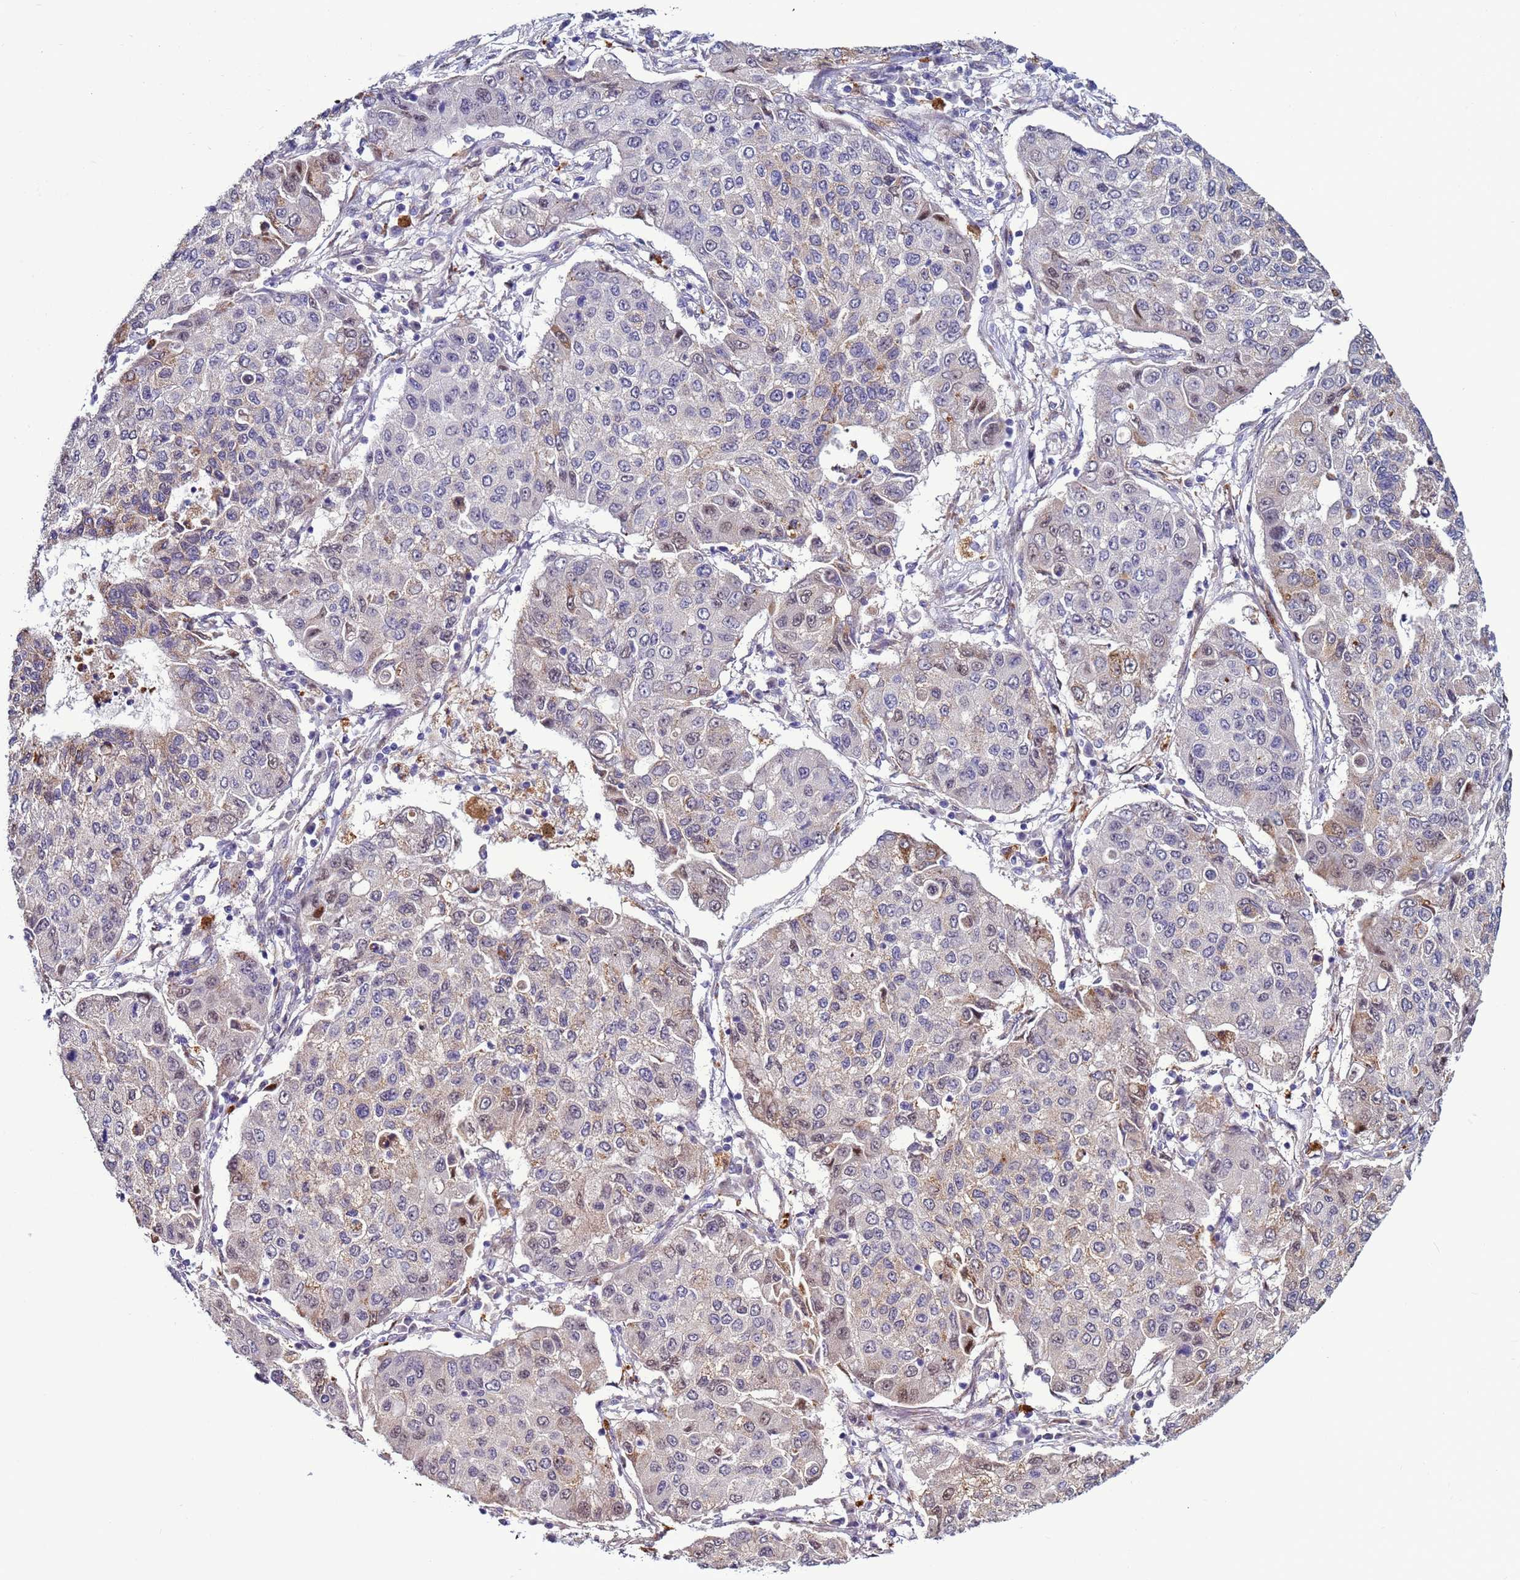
{"staining": {"intensity": "weak", "quantity": "<25%", "location": "cytoplasmic/membranous"}, "tissue": "lung cancer", "cell_type": "Tumor cells", "image_type": "cancer", "snomed": [{"axis": "morphology", "description": "Squamous cell carcinoma, NOS"}, {"axis": "topography", "description": "Lung"}], "caption": "DAB (3,3'-diaminobenzidine) immunohistochemical staining of lung cancer (squamous cell carcinoma) shows no significant positivity in tumor cells.", "gene": "NAT2", "patient": {"sex": "male", "age": 74}}